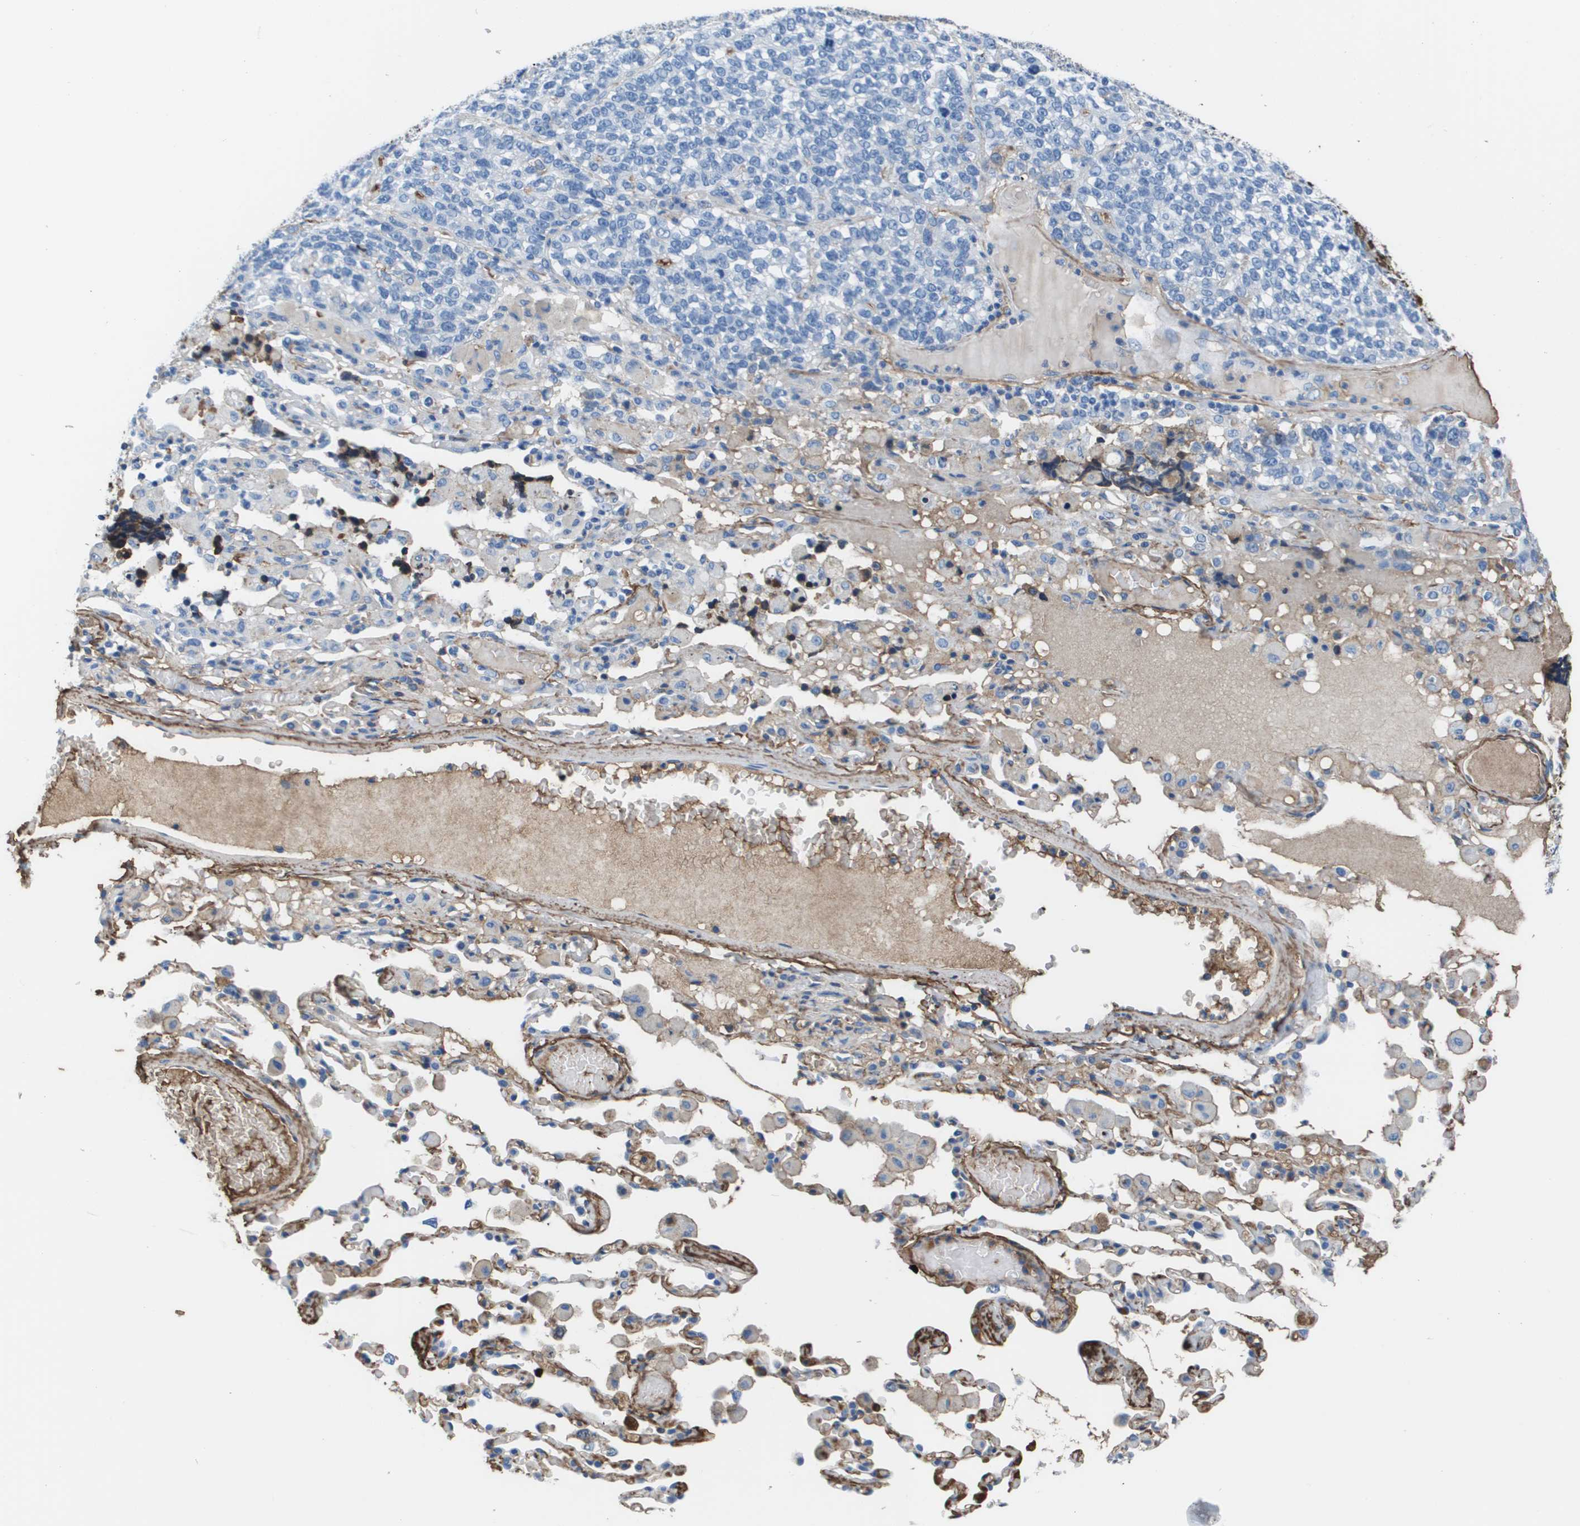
{"staining": {"intensity": "negative", "quantity": "none", "location": "none"}, "tissue": "lung cancer", "cell_type": "Tumor cells", "image_type": "cancer", "snomed": [{"axis": "morphology", "description": "Adenocarcinoma, NOS"}, {"axis": "topography", "description": "Lung"}], "caption": "High power microscopy histopathology image of an immunohistochemistry photomicrograph of lung adenocarcinoma, revealing no significant expression in tumor cells.", "gene": "VTN", "patient": {"sex": "male", "age": 49}}